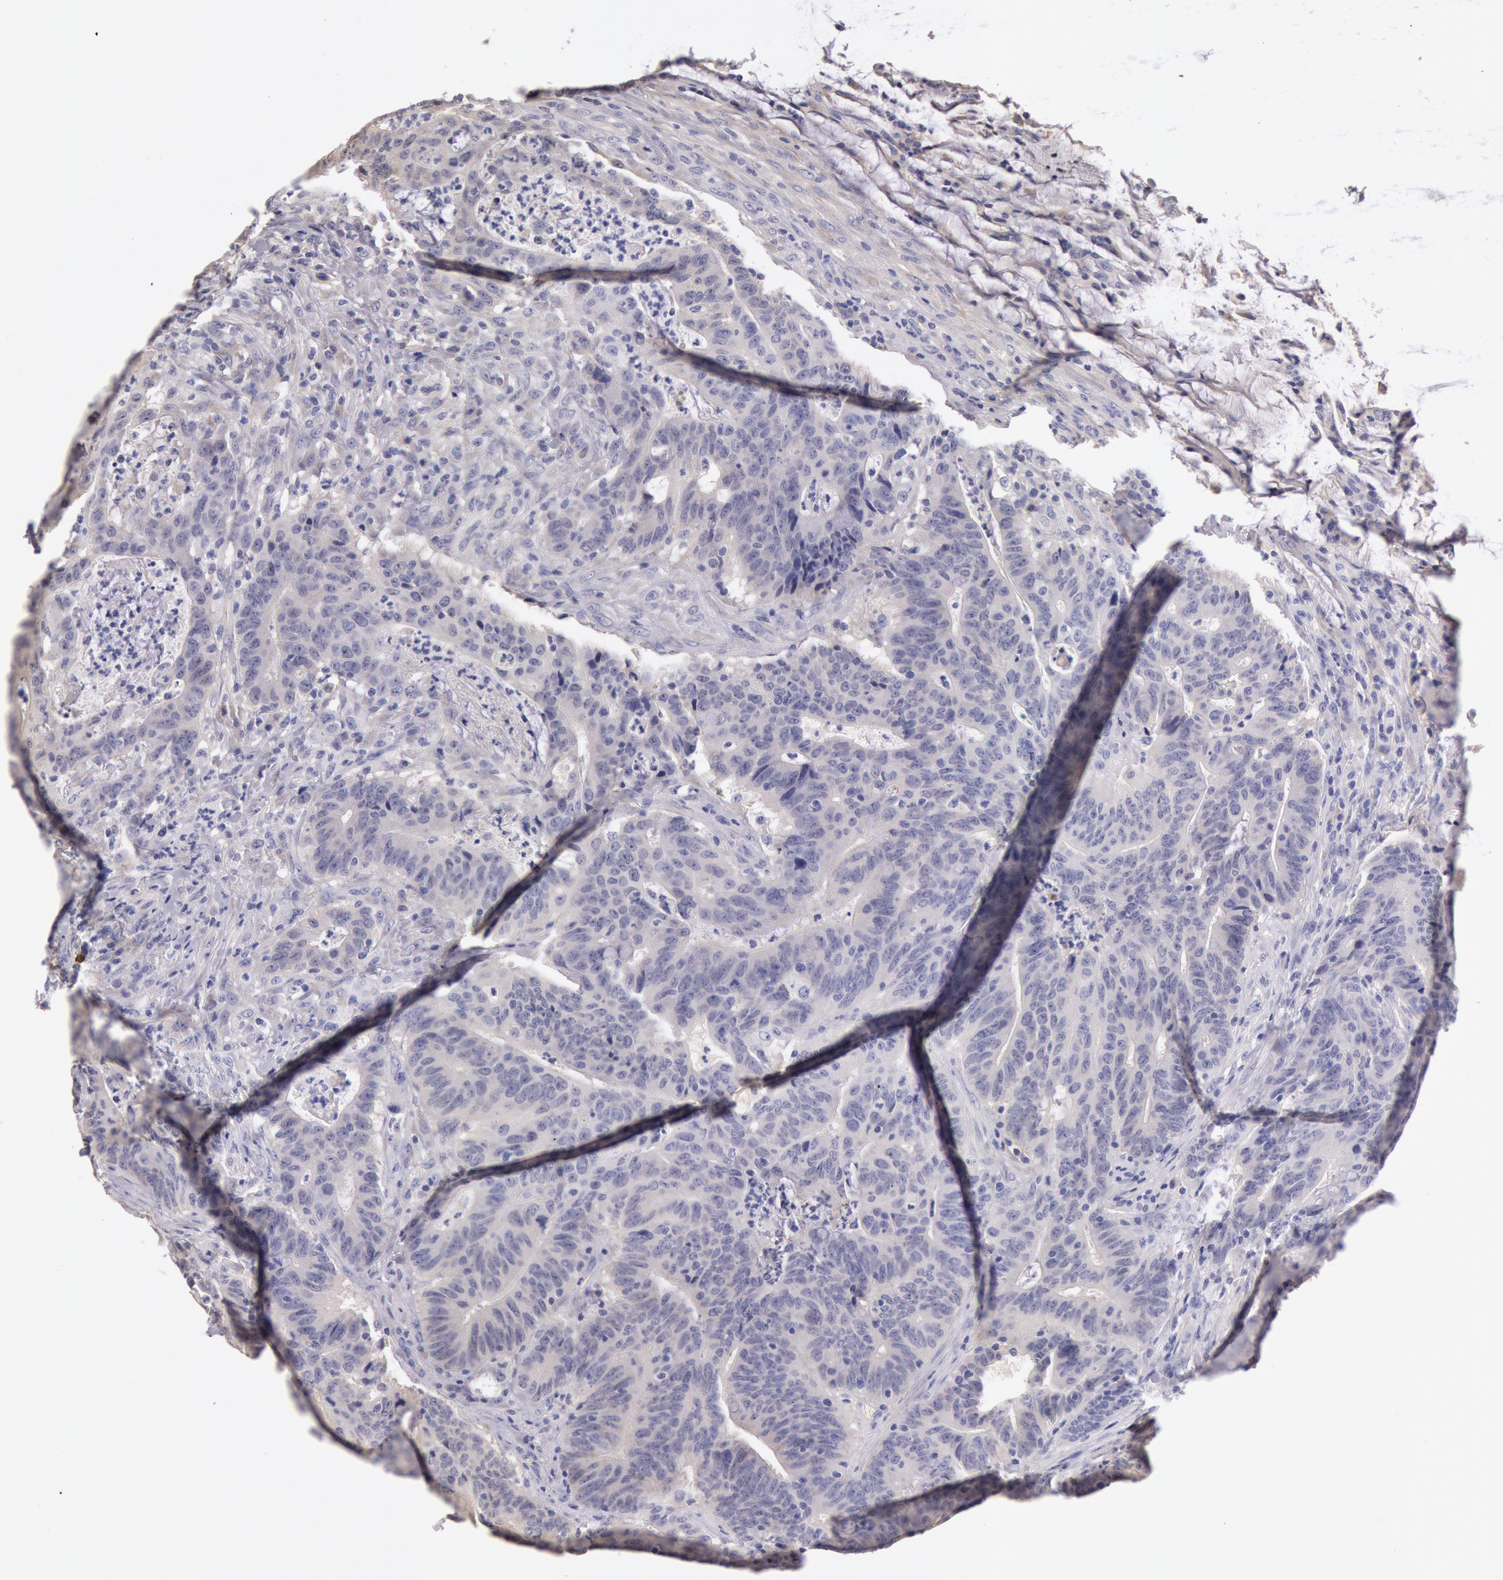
{"staining": {"intensity": "negative", "quantity": "none", "location": "none"}, "tissue": "colorectal cancer", "cell_type": "Tumor cells", "image_type": "cancer", "snomed": [{"axis": "morphology", "description": "Adenocarcinoma, NOS"}, {"axis": "topography", "description": "Colon"}], "caption": "Colorectal cancer (adenocarcinoma) was stained to show a protein in brown. There is no significant positivity in tumor cells.", "gene": "C1R", "patient": {"sex": "male", "age": 54}}